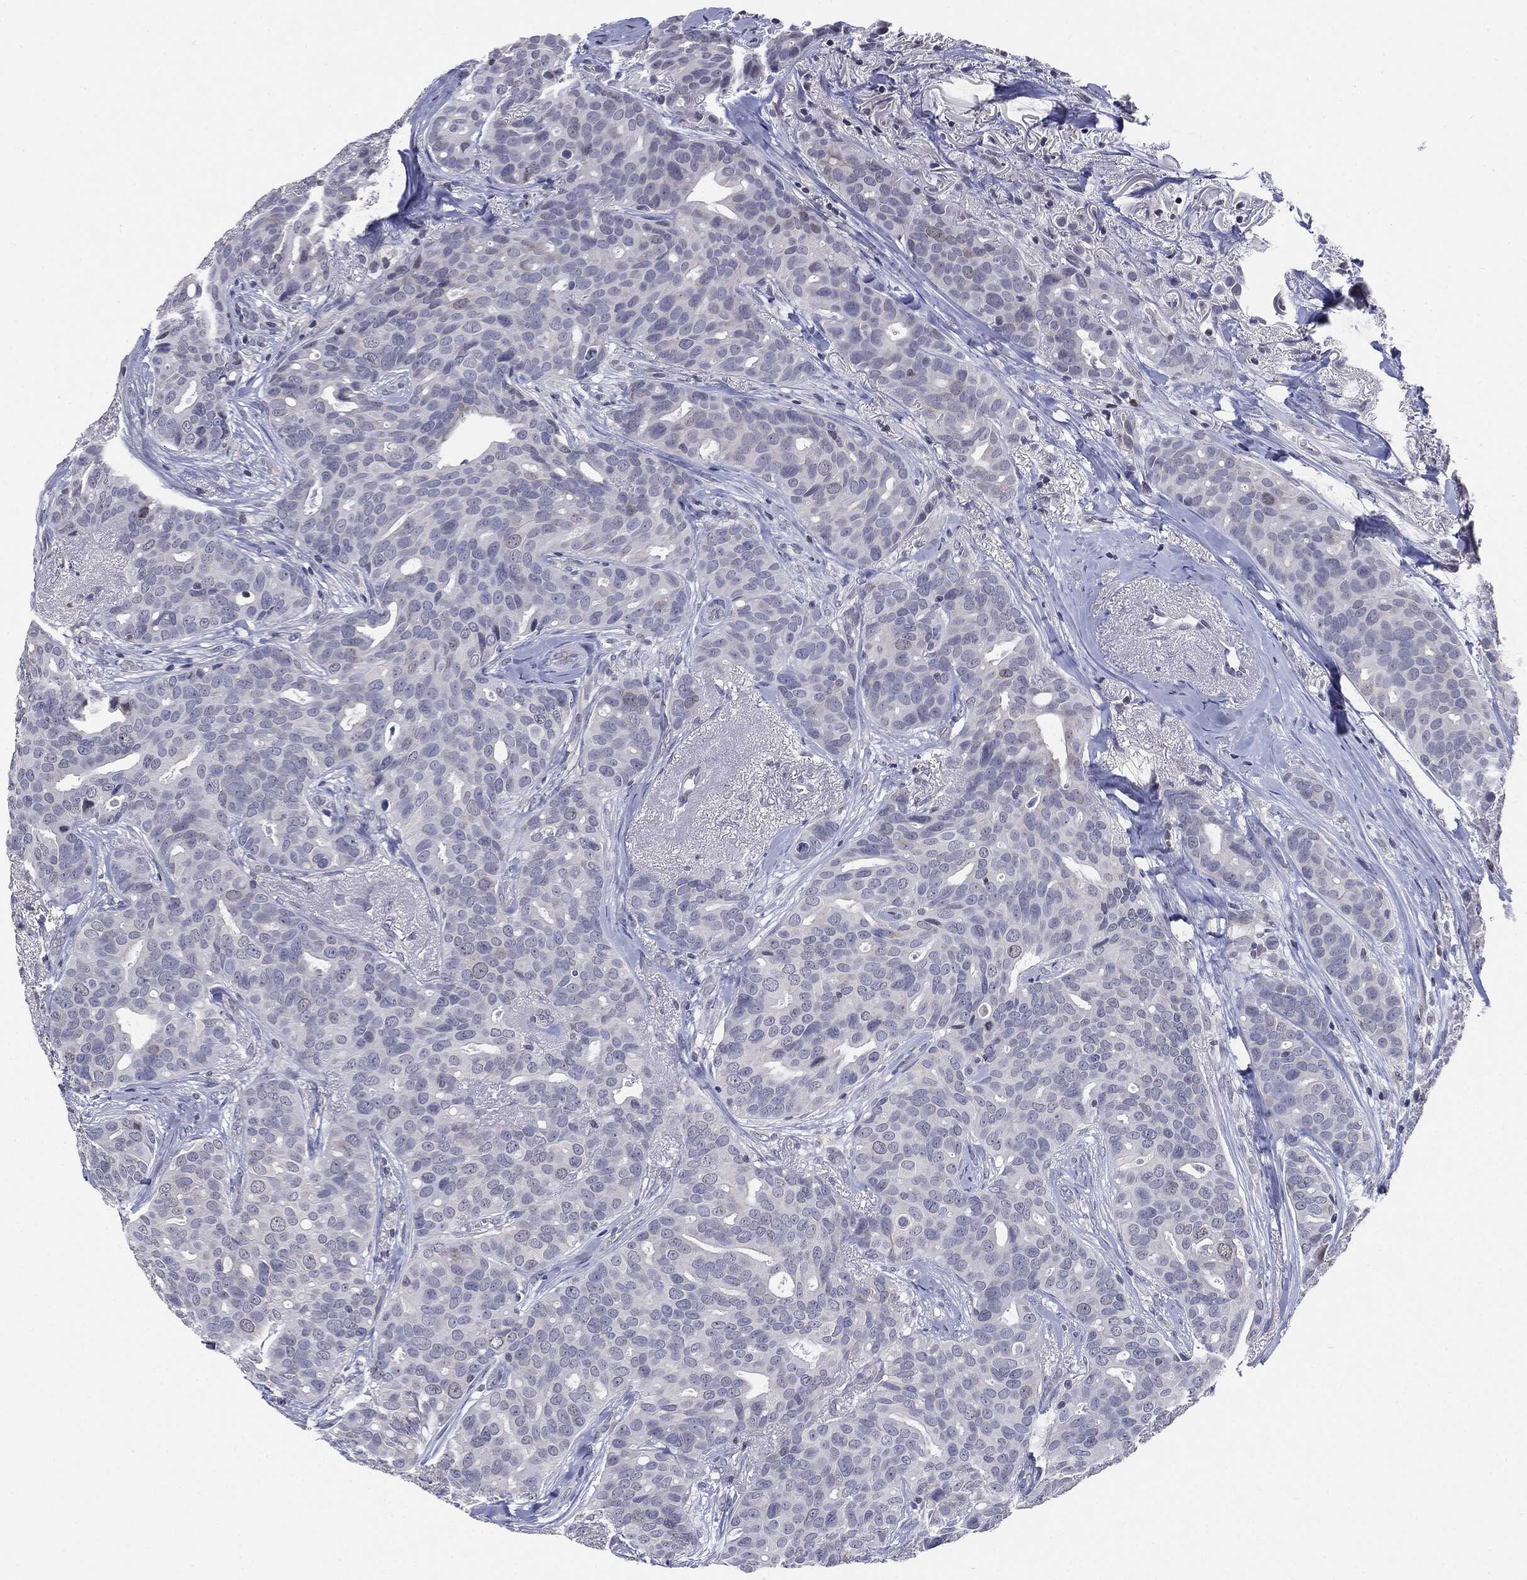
{"staining": {"intensity": "negative", "quantity": "none", "location": "none"}, "tissue": "breast cancer", "cell_type": "Tumor cells", "image_type": "cancer", "snomed": [{"axis": "morphology", "description": "Duct carcinoma"}, {"axis": "topography", "description": "Breast"}], "caption": "This is a photomicrograph of immunohistochemistry staining of breast infiltrating ductal carcinoma, which shows no expression in tumor cells. (DAB (3,3'-diaminobenzidine) IHC with hematoxylin counter stain).", "gene": "KIF2C", "patient": {"sex": "female", "age": 54}}